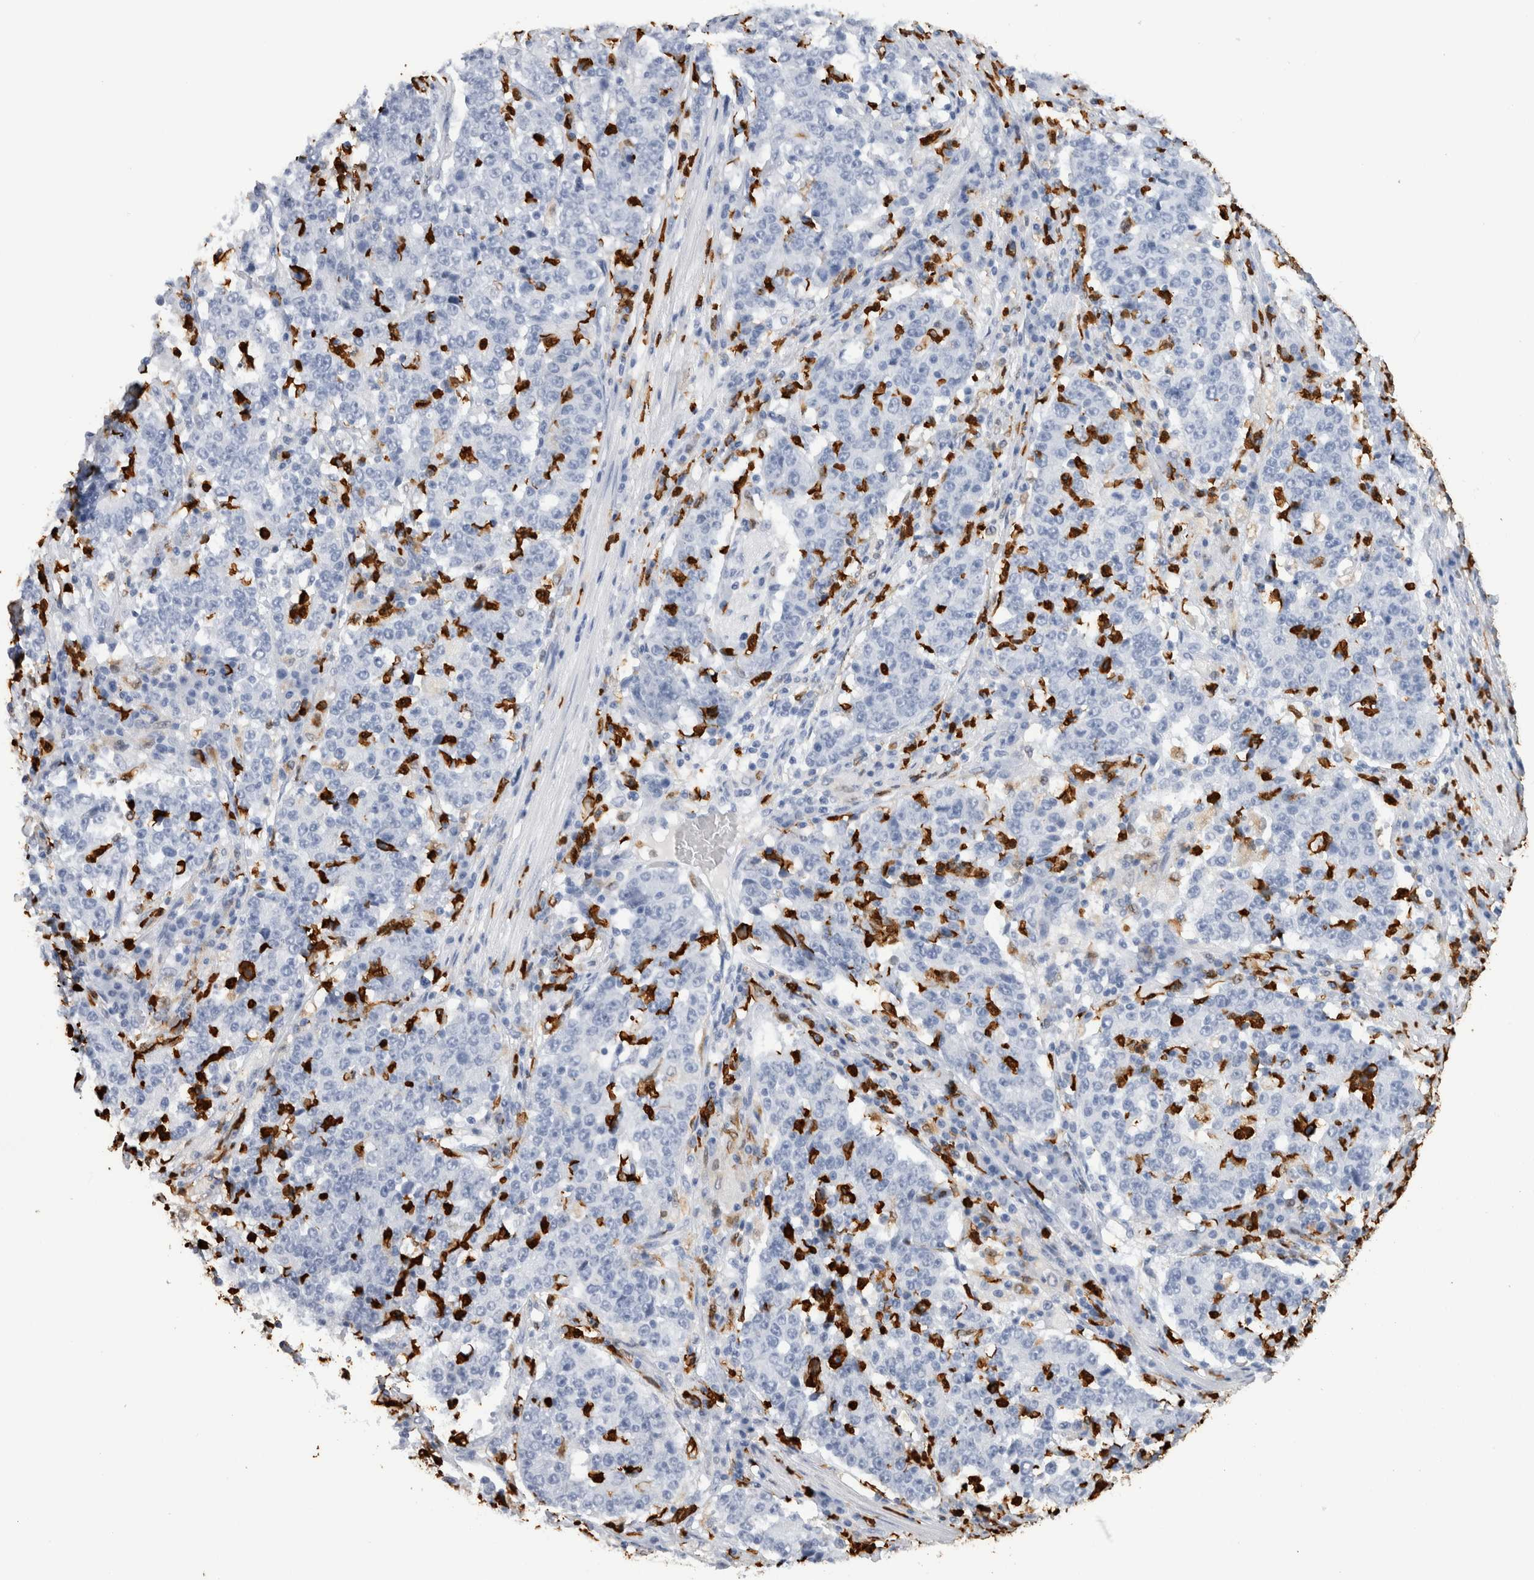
{"staining": {"intensity": "negative", "quantity": "none", "location": "none"}, "tissue": "stomach cancer", "cell_type": "Tumor cells", "image_type": "cancer", "snomed": [{"axis": "morphology", "description": "Adenocarcinoma, NOS"}, {"axis": "topography", "description": "Stomach"}], "caption": "Tumor cells show no significant protein expression in stomach adenocarcinoma.", "gene": "S100A8", "patient": {"sex": "male", "age": 59}}